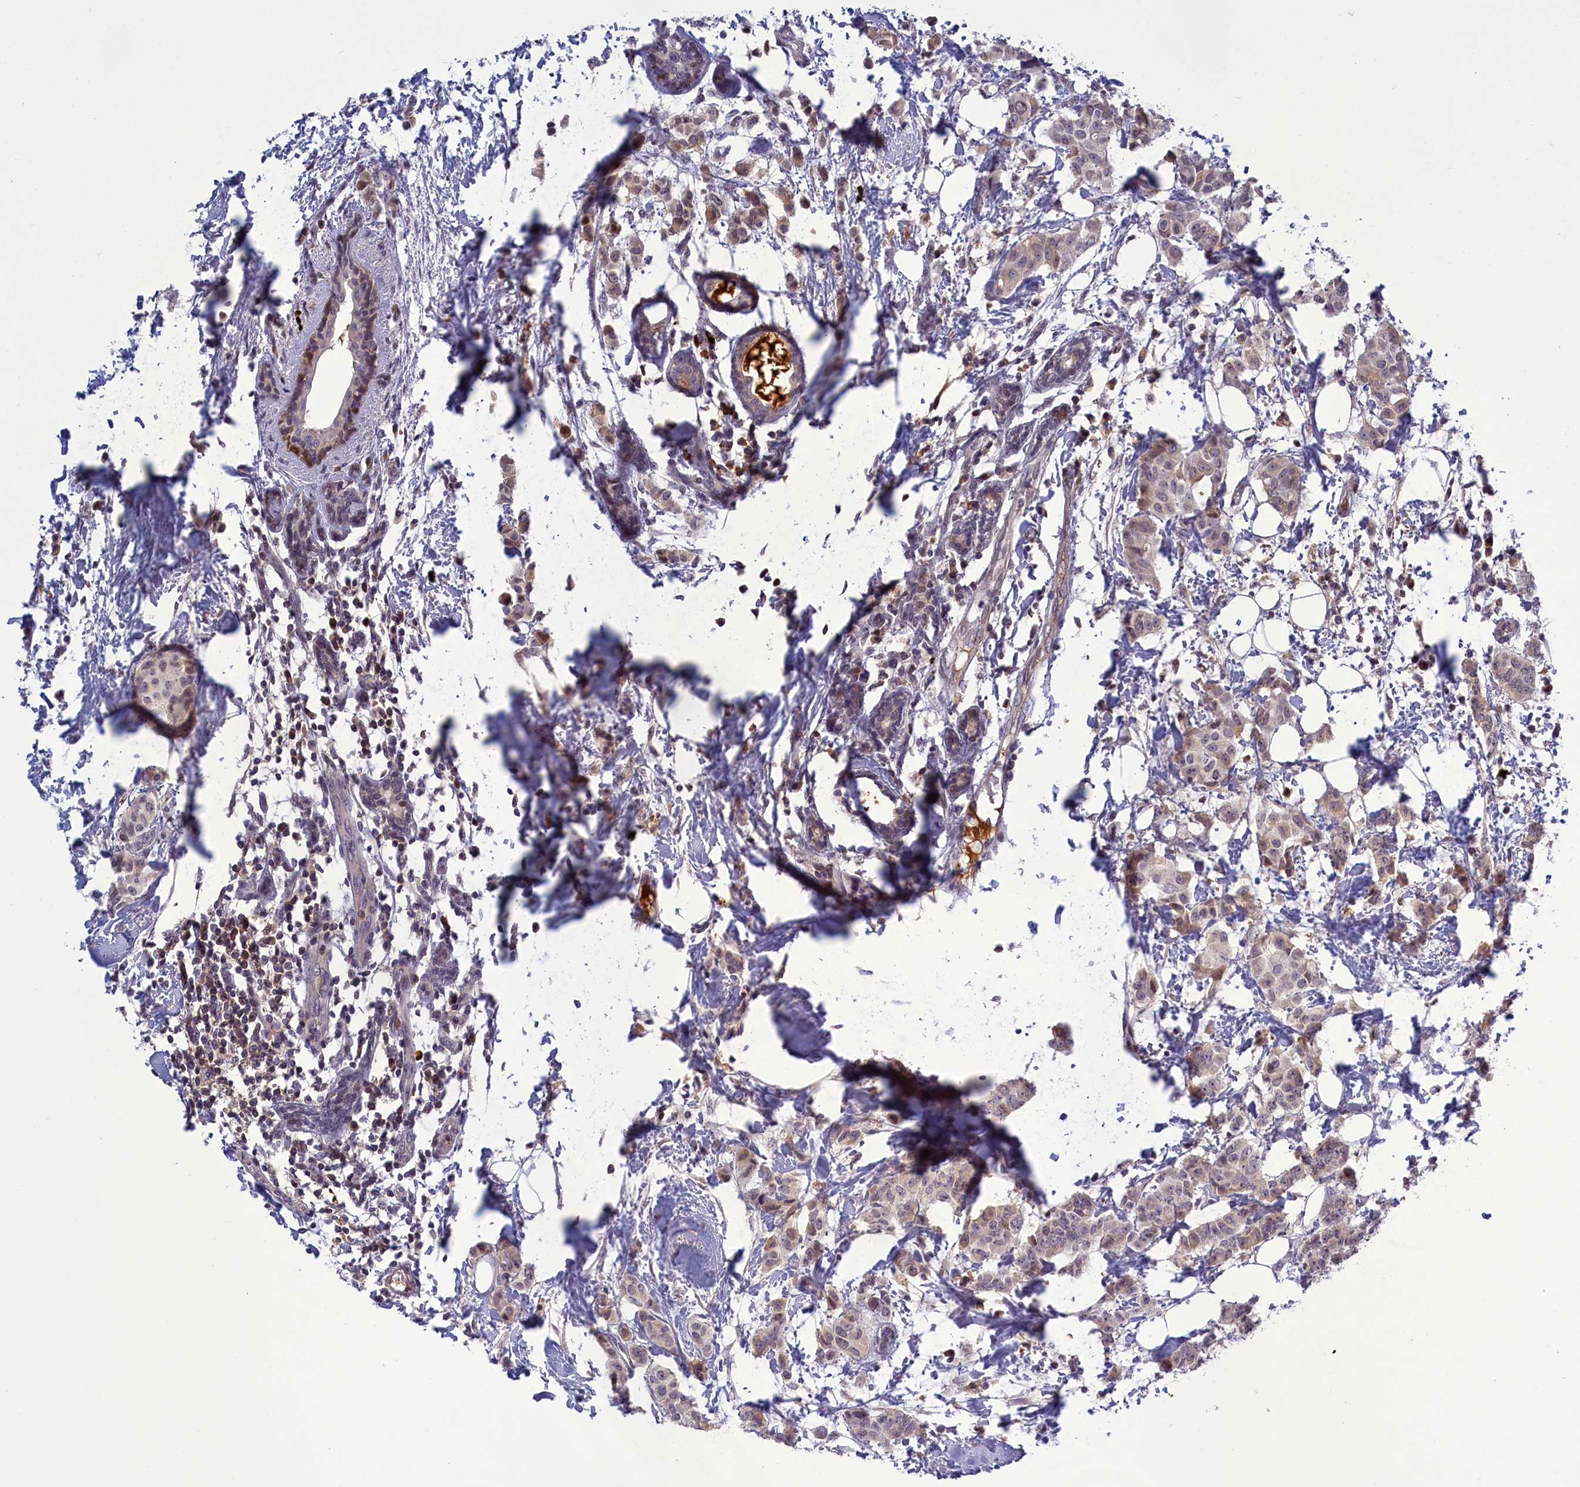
{"staining": {"intensity": "moderate", "quantity": "25%-75%", "location": "cytoplasmic/membranous"}, "tissue": "breast cancer", "cell_type": "Tumor cells", "image_type": "cancer", "snomed": [{"axis": "morphology", "description": "Duct carcinoma"}, {"axis": "topography", "description": "Breast"}], "caption": "Immunohistochemical staining of breast intraductal carcinoma shows moderate cytoplasmic/membranous protein positivity in about 25%-75% of tumor cells.", "gene": "RRAD", "patient": {"sex": "female", "age": 40}}